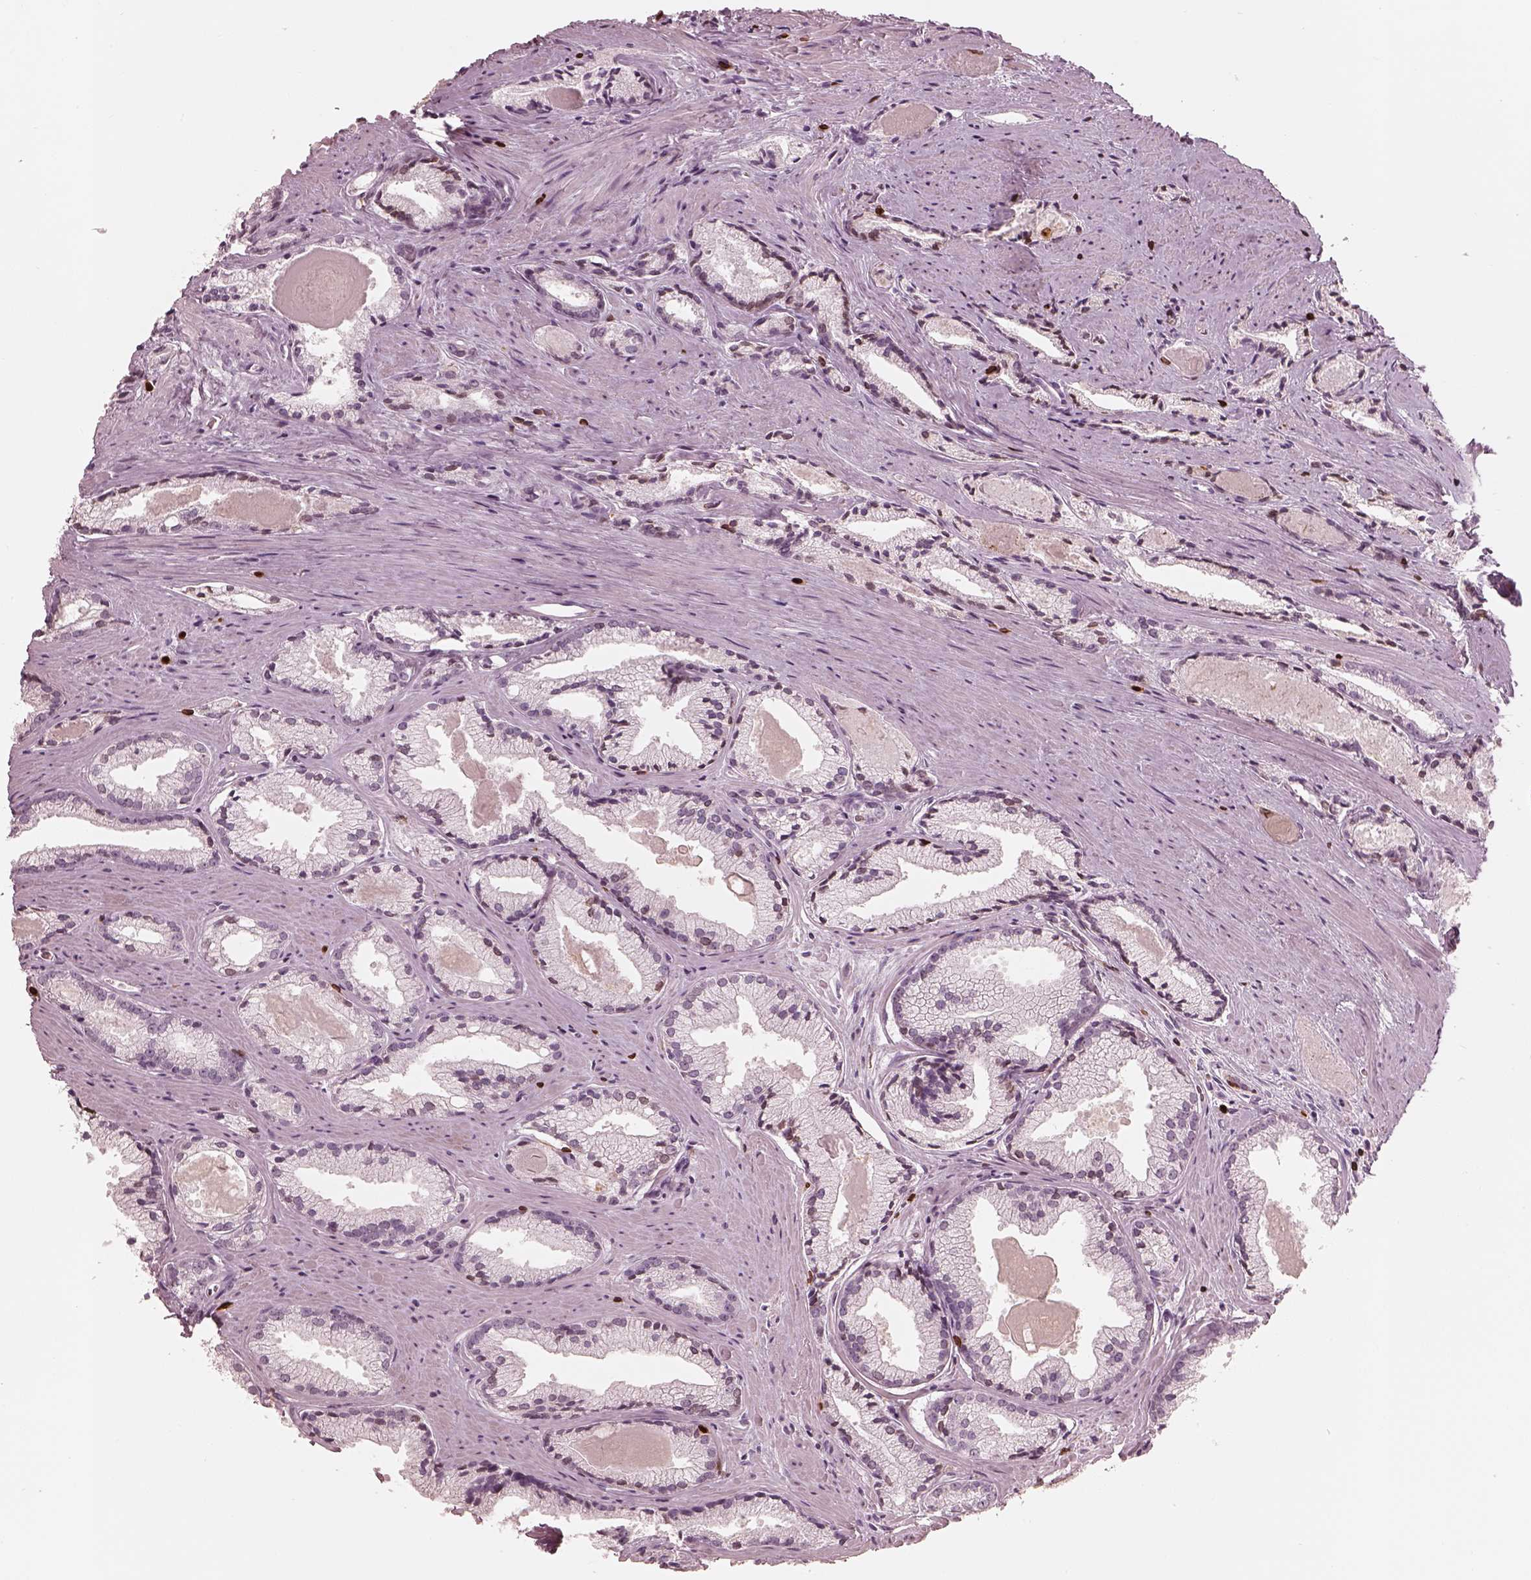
{"staining": {"intensity": "negative", "quantity": "none", "location": "none"}, "tissue": "prostate cancer", "cell_type": "Tumor cells", "image_type": "cancer", "snomed": [{"axis": "morphology", "description": "Adenocarcinoma, NOS"}, {"axis": "morphology", "description": "Adenocarcinoma, High grade"}, {"axis": "topography", "description": "Prostate"}], "caption": "Immunohistochemical staining of human prostate high-grade adenocarcinoma displays no significant expression in tumor cells.", "gene": "ALOX5", "patient": {"sex": "male", "age": 70}}